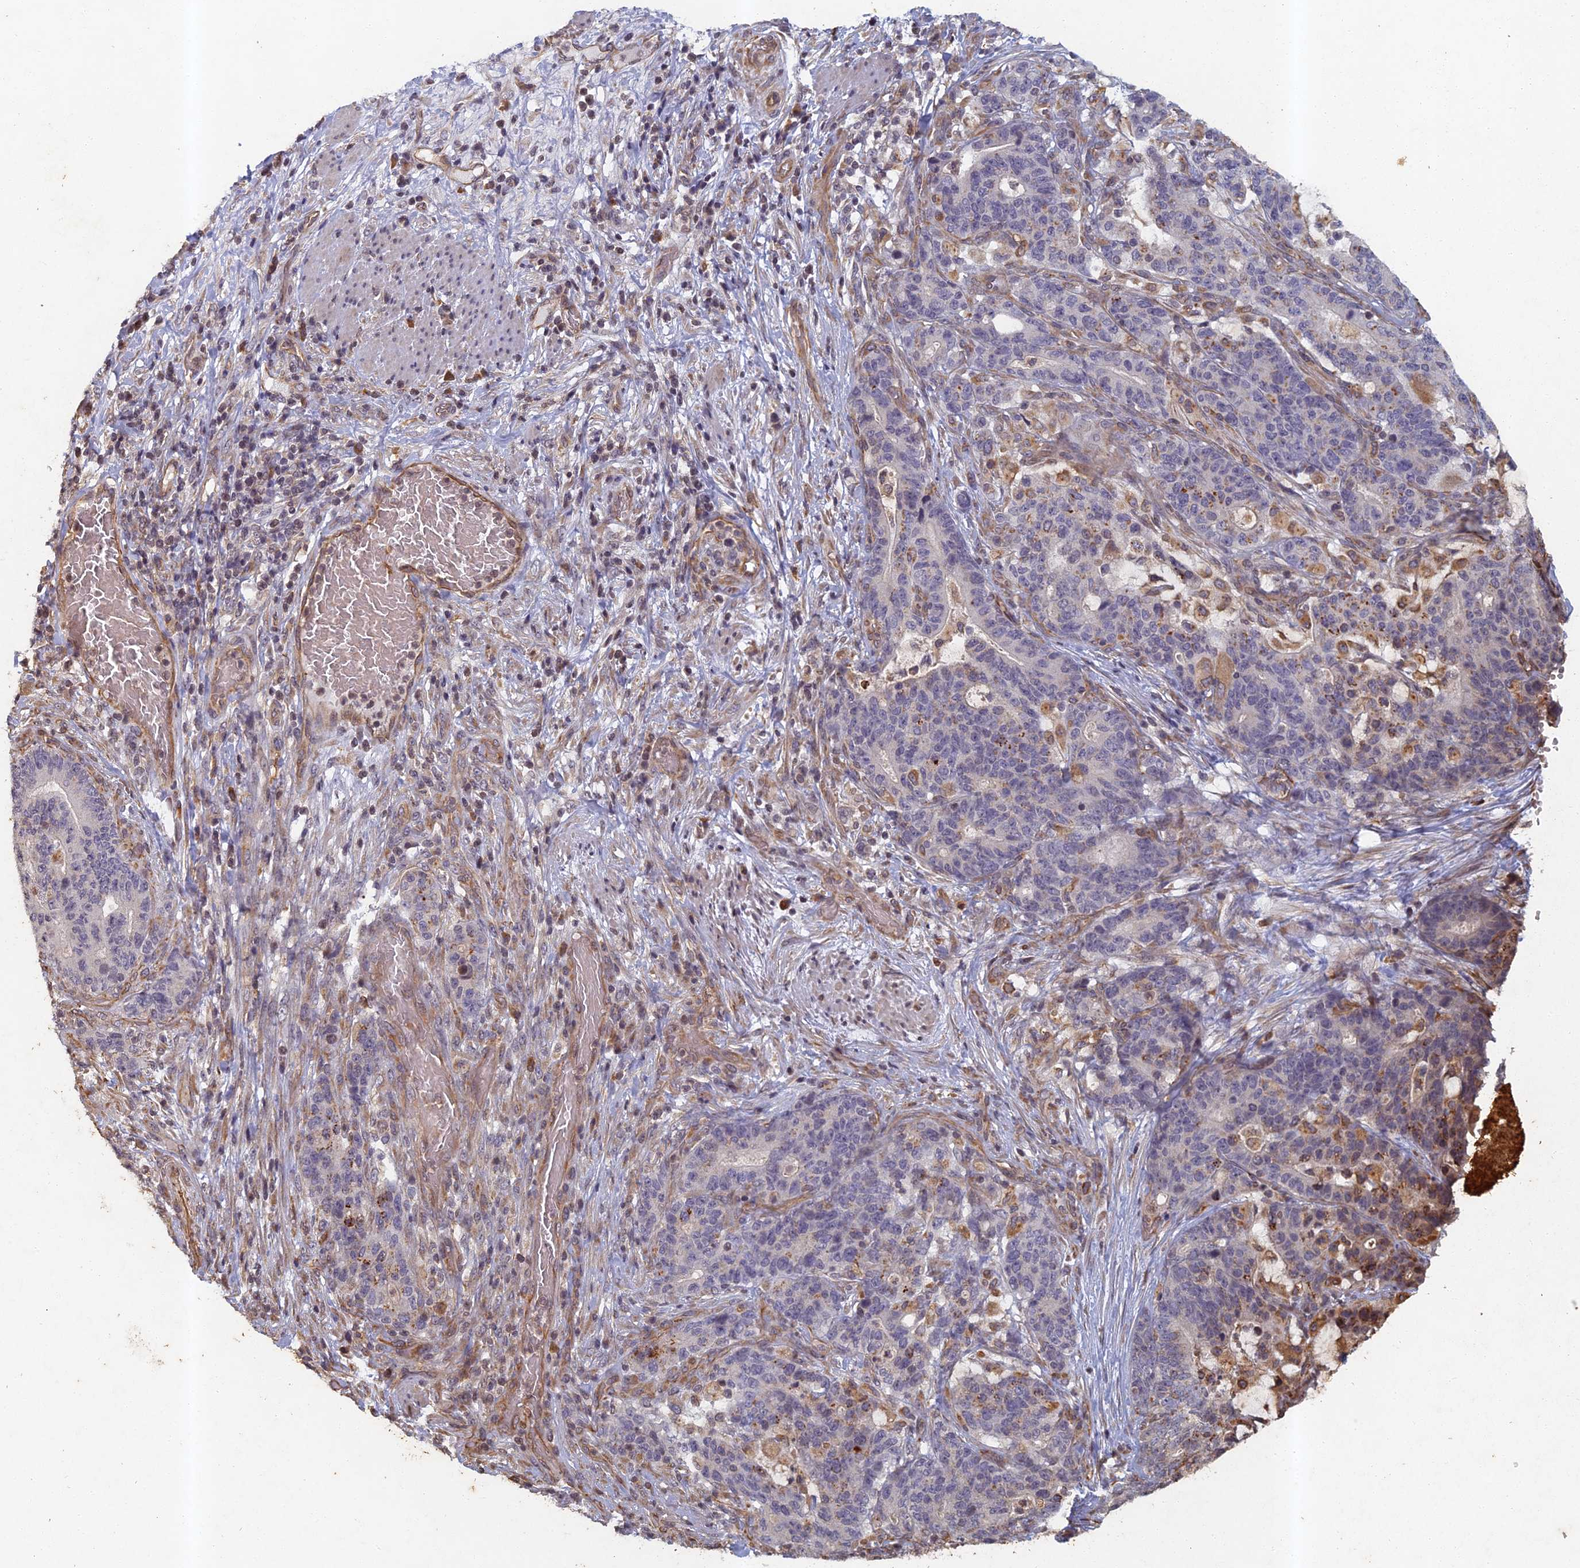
{"staining": {"intensity": "negative", "quantity": "none", "location": "none"}, "tissue": "stomach cancer", "cell_type": "Tumor cells", "image_type": "cancer", "snomed": [{"axis": "morphology", "description": "Normal tissue, NOS"}, {"axis": "morphology", "description": "Adenocarcinoma, NOS"}, {"axis": "topography", "description": "Stomach"}], "caption": "Tumor cells are negative for protein expression in human stomach cancer (adenocarcinoma).", "gene": "ABCB10", "patient": {"sex": "female", "age": 64}}